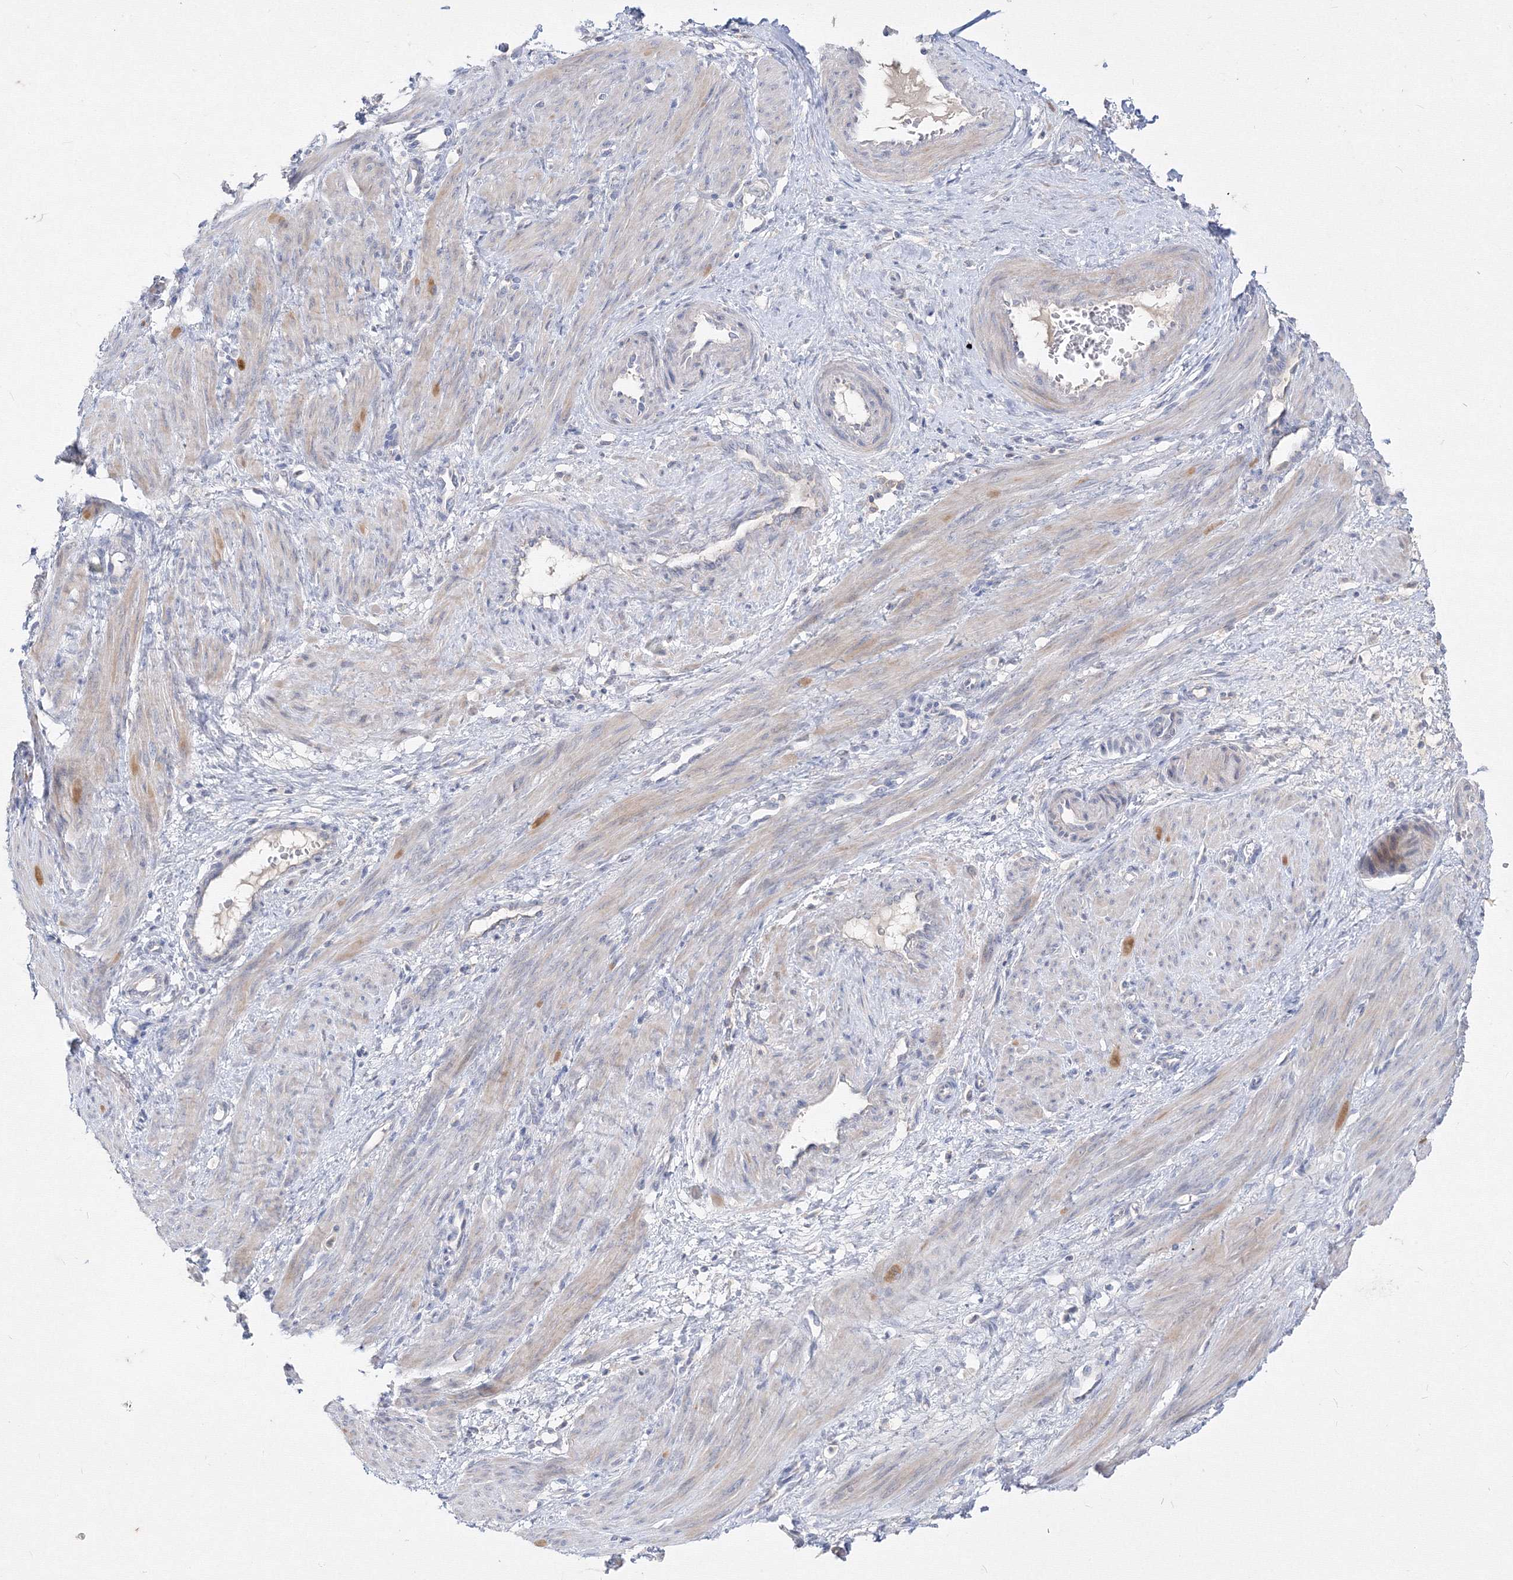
{"staining": {"intensity": "weak", "quantity": "<25%", "location": "cytoplasmic/membranous"}, "tissue": "smooth muscle", "cell_type": "Smooth muscle cells", "image_type": "normal", "snomed": [{"axis": "morphology", "description": "Normal tissue, NOS"}, {"axis": "topography", "description": "Endometrium"}], "caption": "DAB immunohistochemical staining of benign human smooth muscle shows no significant expression in smooth muscle cells.", "gene": "FBXL8", "patient": {"sex": "female", "age": 33}}